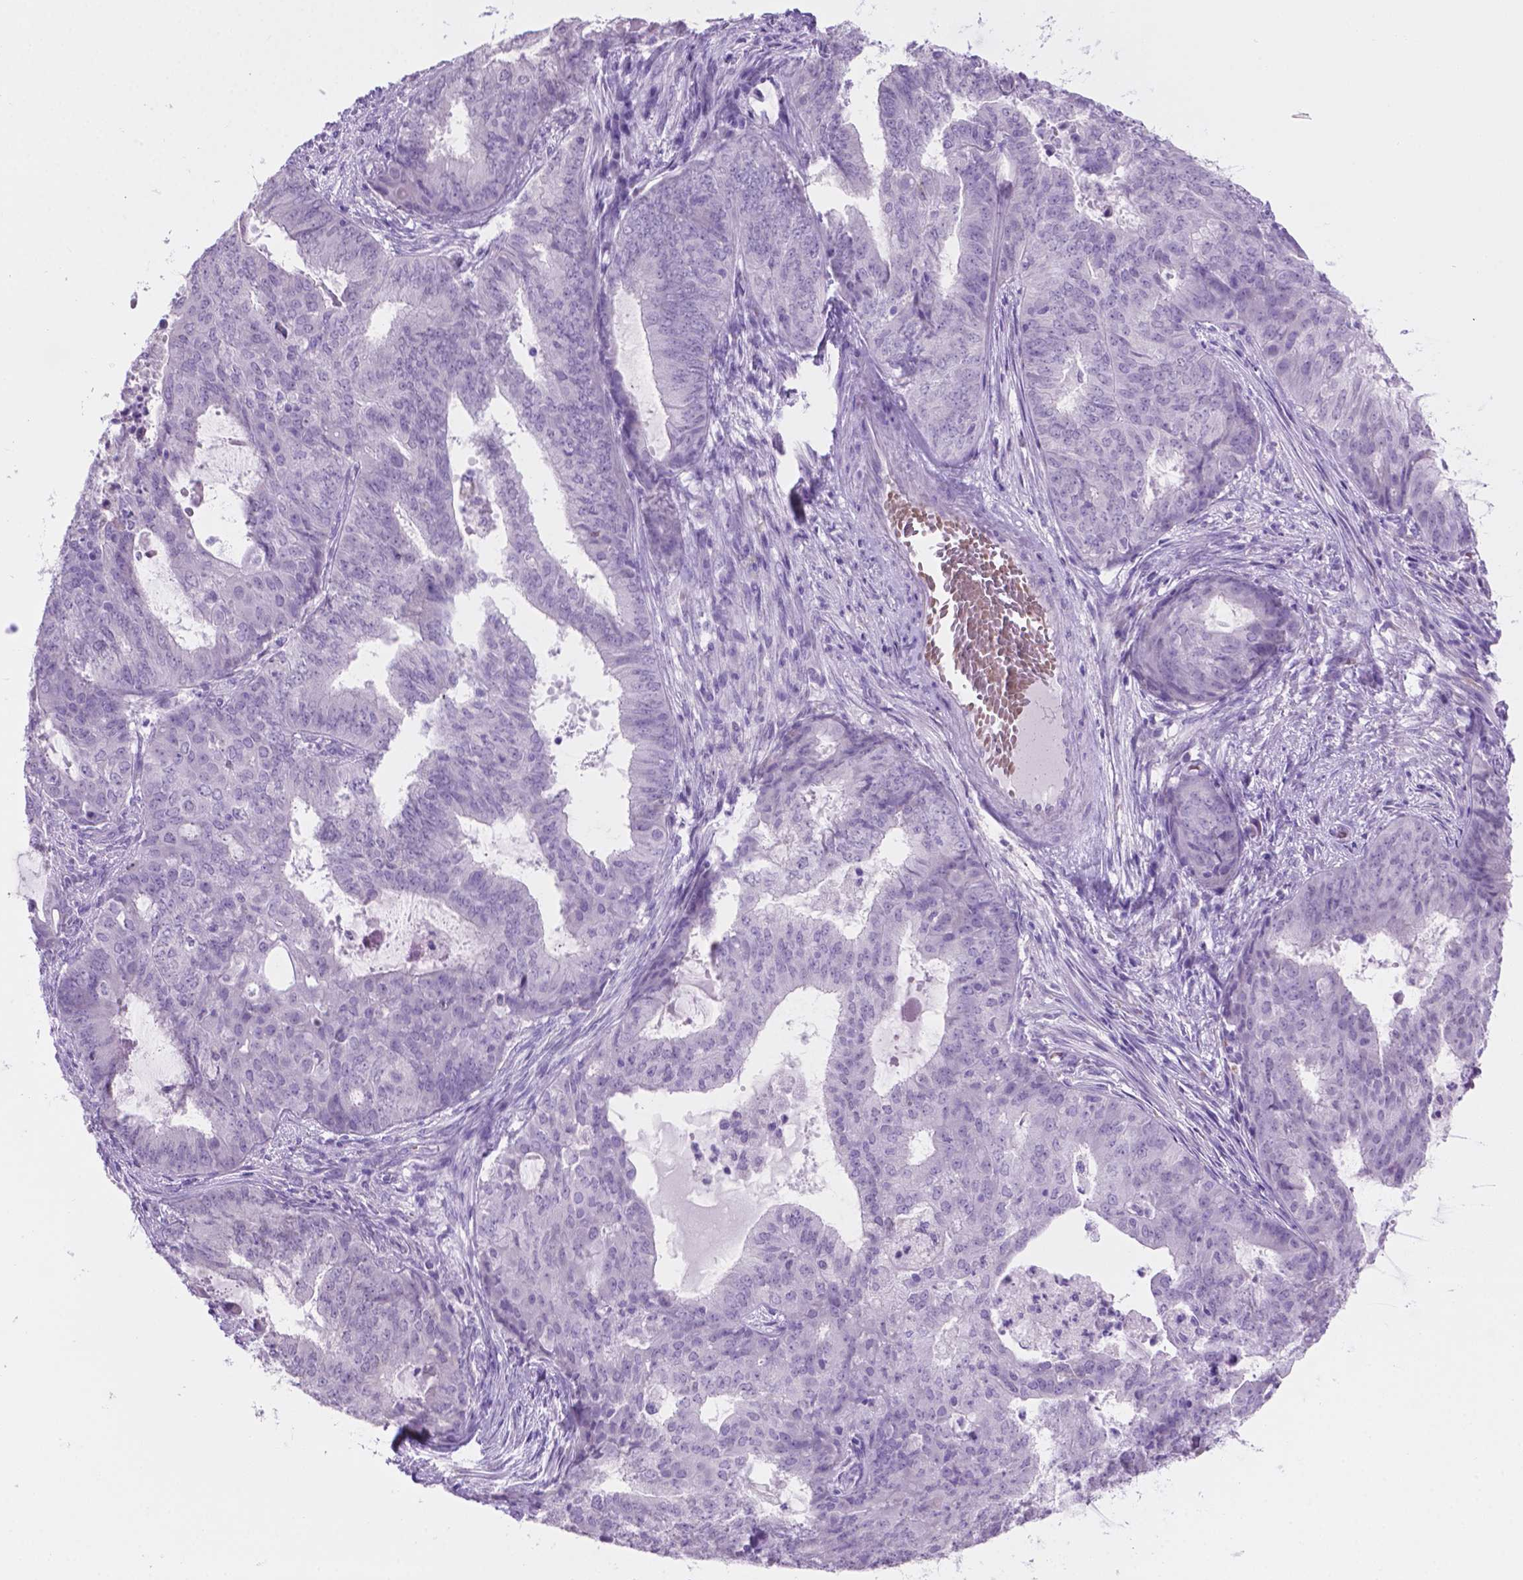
{"staining": {"intensity": "negative", "quantity": "none", "location": "none"}, "tissue": "endometrial cancer", "cell_type": "Tumor cells", "image_type": "cancer", "snomed": [{"axis": "morphology", "description": "Adenocarcinoma, NOS"}, {"axis": "topography", "description": "Endometrium"}], "caption": "IHC image of human adenocarcinoma (endometrial) stained for a protein (brown), which demonstrates no expression in tumor cells. Brightfield microscopy of IHC stained with DAB (3,3'-diaminobenzidine) (brown) and hematoxylin (blue), captured at high magnification.", "gene": "GRIN2B", "patient": {"sex": "female", "age": 62}}